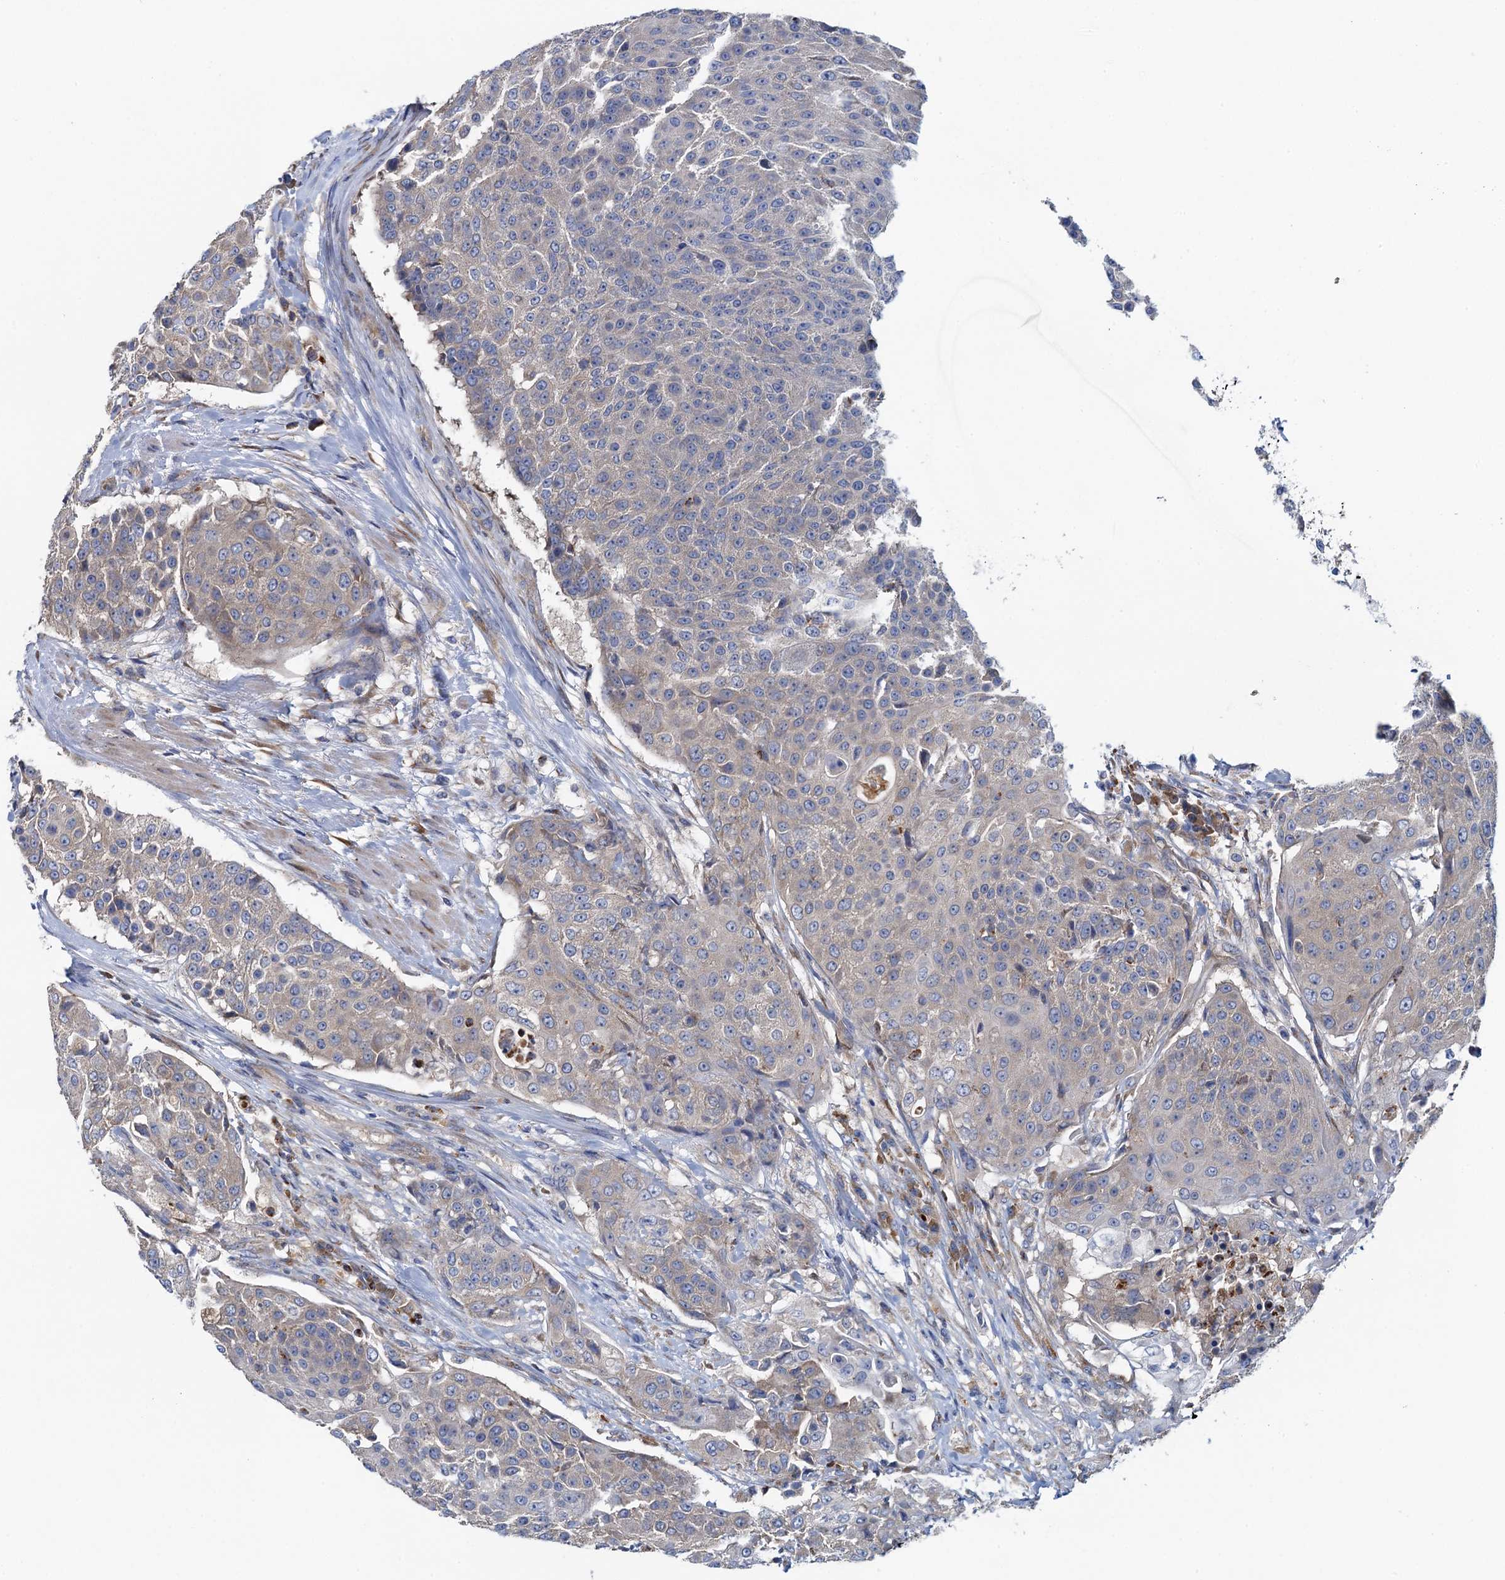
{"staining": {"intensity": "negative", "quantity": "none", "location": "none"}, "tissue": "urothelial cancer", "cell_type": "Tumor cells", "image_type": "cancer", "snomed": [{"axis": "morphology", "description": "Urothelial carcinoma, High grade"}, {"axis": "topography", "description": "Urinary bladder"}], "caption": "There is no significant staining in tumor cells of urothelial carcinoma (high-grade). (Stains: DAB IHC with hematoxylin counter stain, Microscopy: brightfield microscopy at high magnification).", "gene": "ADCY9", "patient": {"sex": "female", "age": 63}}